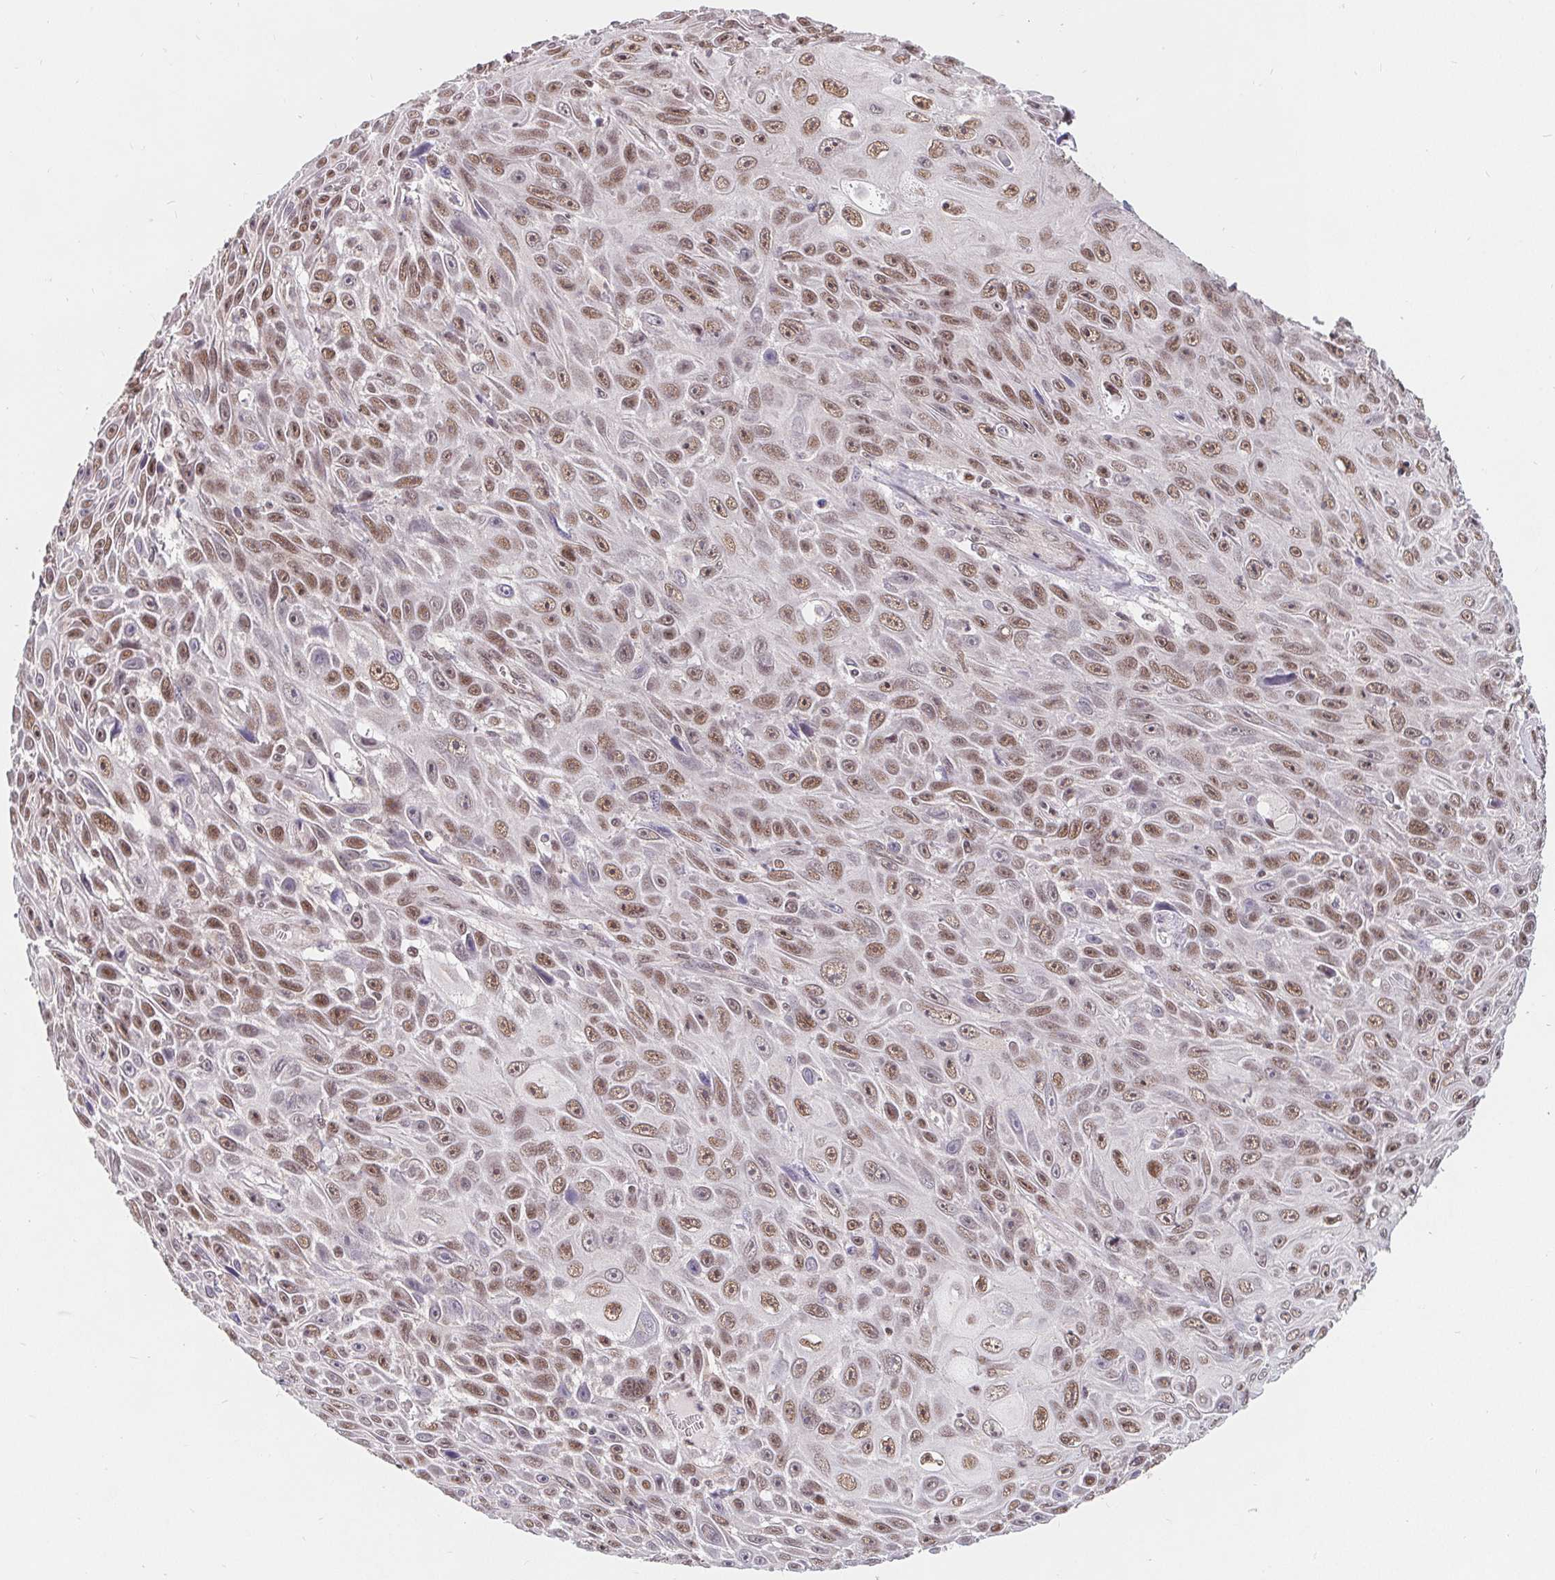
{"staining": {"intensity": "moderate", "quantity": ">75%", "location": "nuclear"}, "tissue": "skin cancer", "cell_type": "Tumor cells", "image_type": "cancer", "snomed": [{"axis": "morphology", "description": "Squamous cell carcinoma, NOS"}, {"axis": "topography", "description": "Skin"}], "caption": "Human skin cancer (squamous cell carcinoma) stained with a protein marker exhibits moderate staining in tumor cells.", "gene": "POU2F1", "patient": {"sex": "male", "age": 82}}